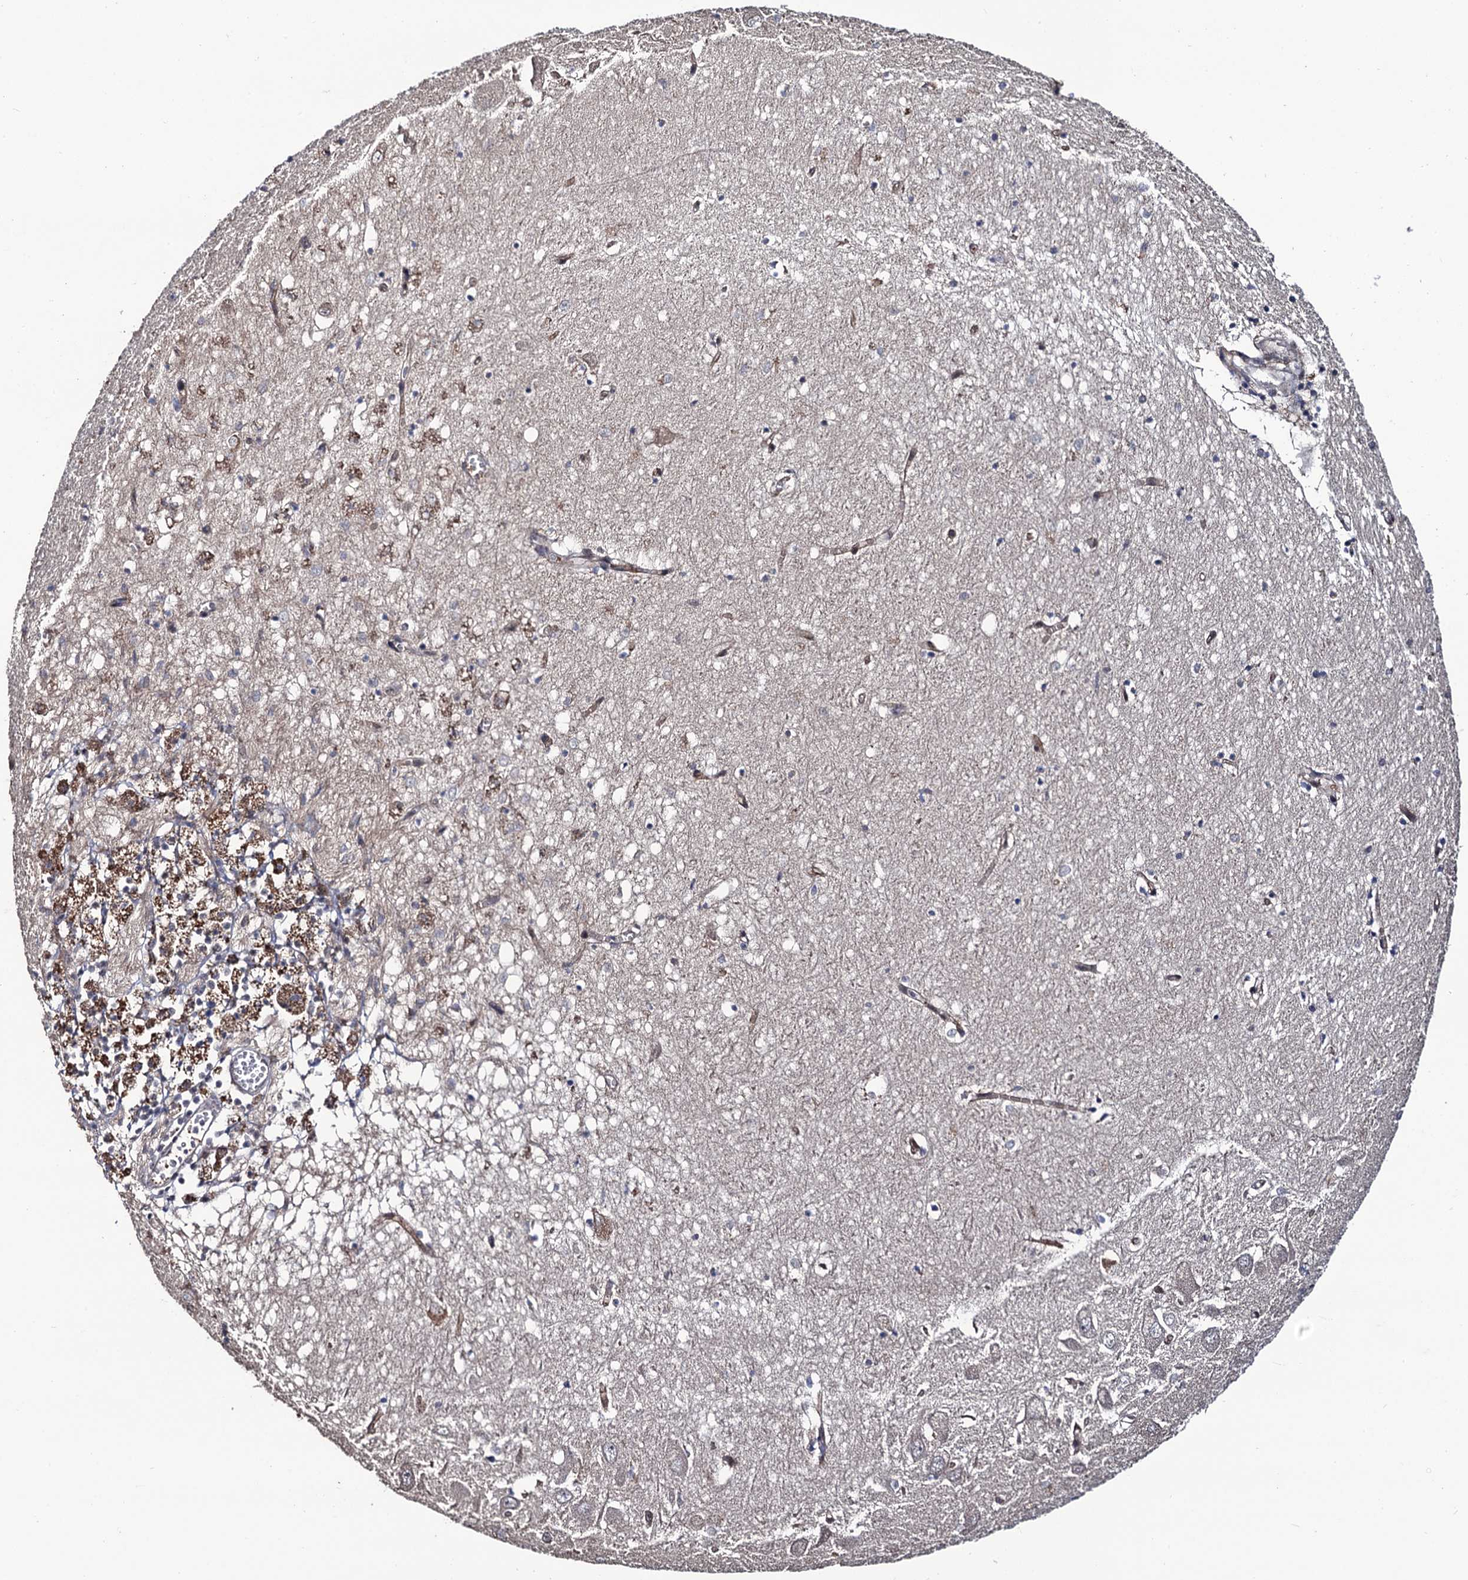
{"staining": {"intensity": "negative", "quantity": "none", "location": "none"}, "tissue": "hippocampus", "cell_type": "Glial cells", "image_type": "normal", "snomed": [{"axis": "morphology", "description": "Normal tissue, NOS"}, {"axis": "topography", "description": "Hippocampus"}], "caption": "A photomicrograph of human hippocampus is negative for staining in glial cells. The staining was performed using DAB to visualize the protein expression in brown, while the nuclei were stained in blue with hematoxylin (Magnification: 20x).", "gene": "LRRC63", "patient": {"sex": "female", "age": 64}}